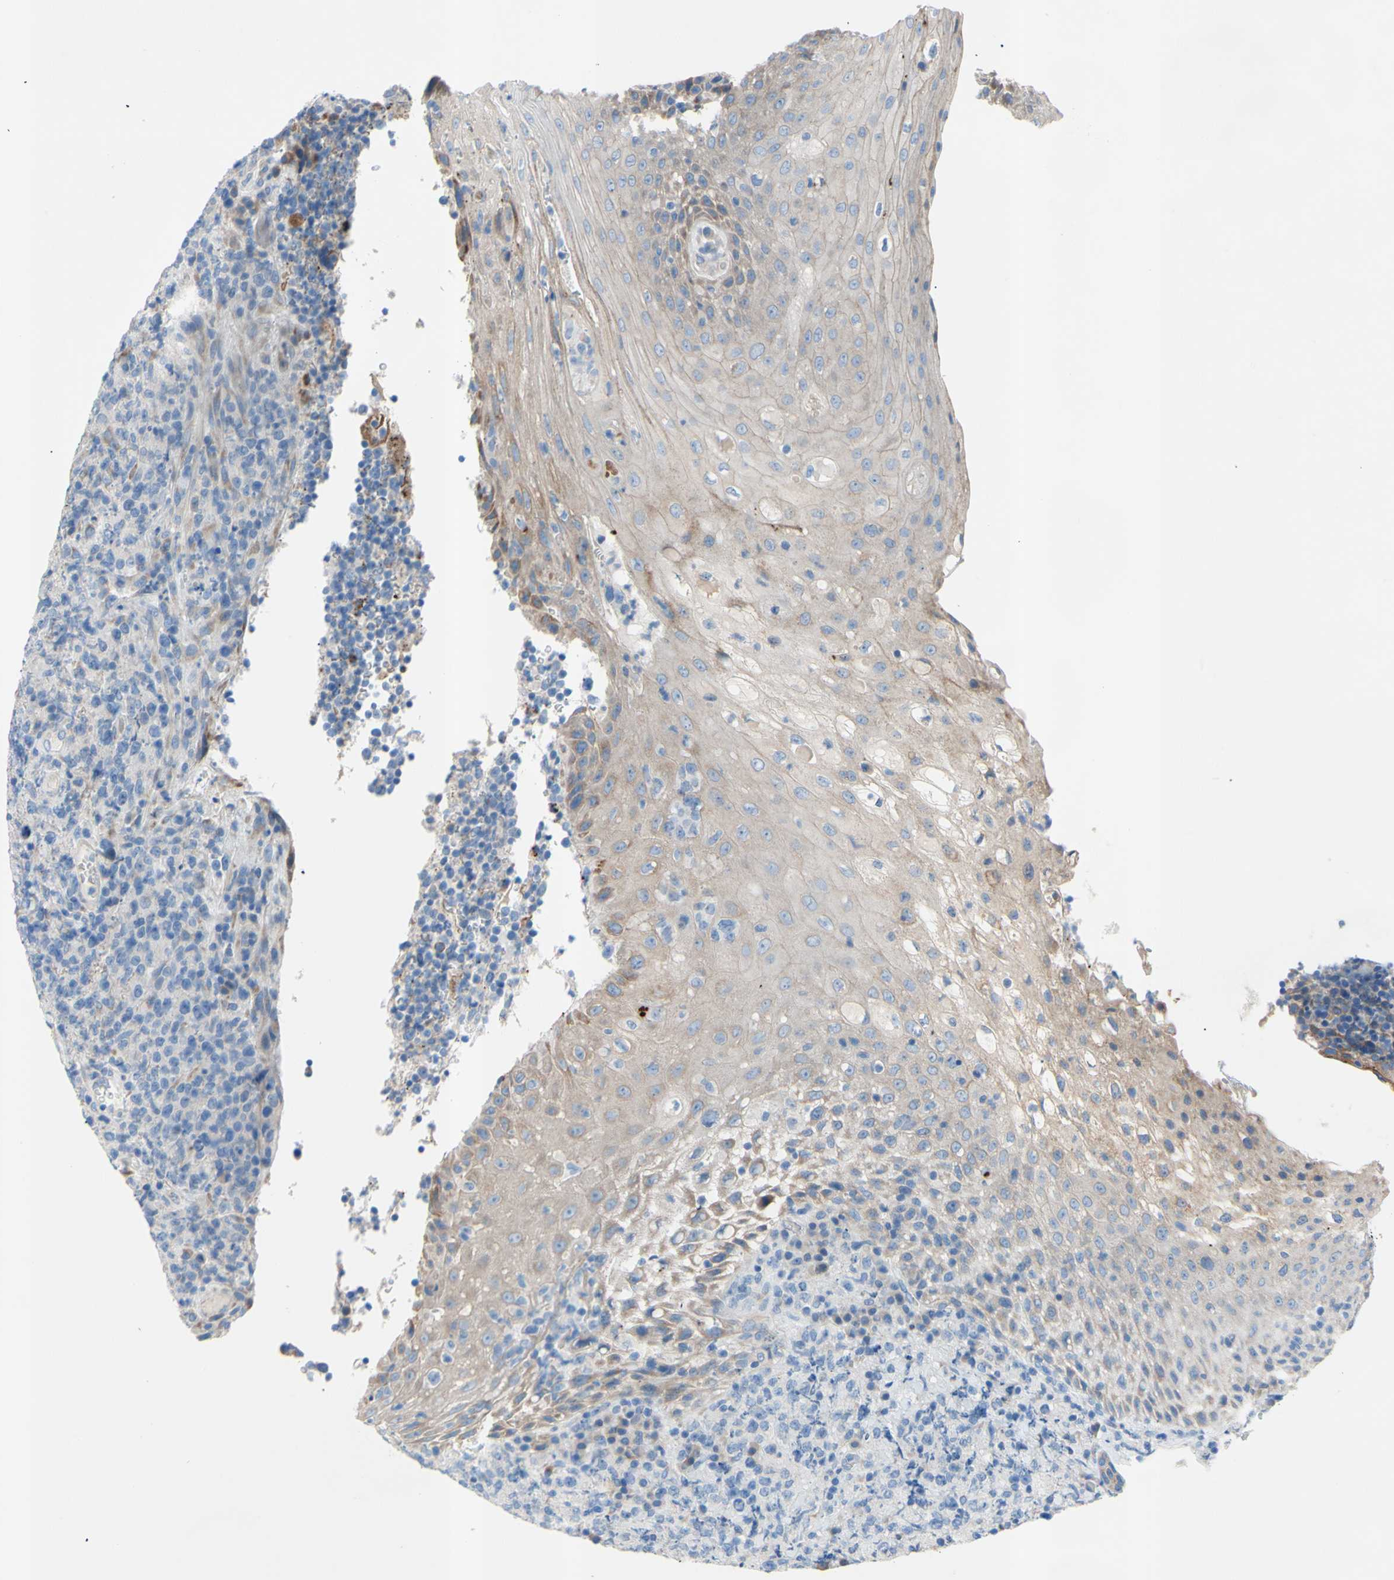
{"staining": {"intensity": "negative", "quantity": "none", "location": "none"}, "tissue": "lymphoma", "cell_type": "Tumor cells", "image_type": "cancer", "snomed": [{"axis": "morphology", "description": "Malignant lymphoma, non-Hodgkin's type, High grade"}, {"axis": "topography", "description": "Tonsil"}], "caption": "The histopathology image displays no staining of tumor cells in lymphoma. Brightfield microscopy of immunohistochemistry stained with DAB (3,3'-diaminobenzidine) (brown) and hematoxylin (blue), captured at high magnification.", "gene": "TMIGD2", "patient": {"sex": "female", "age": 36}}